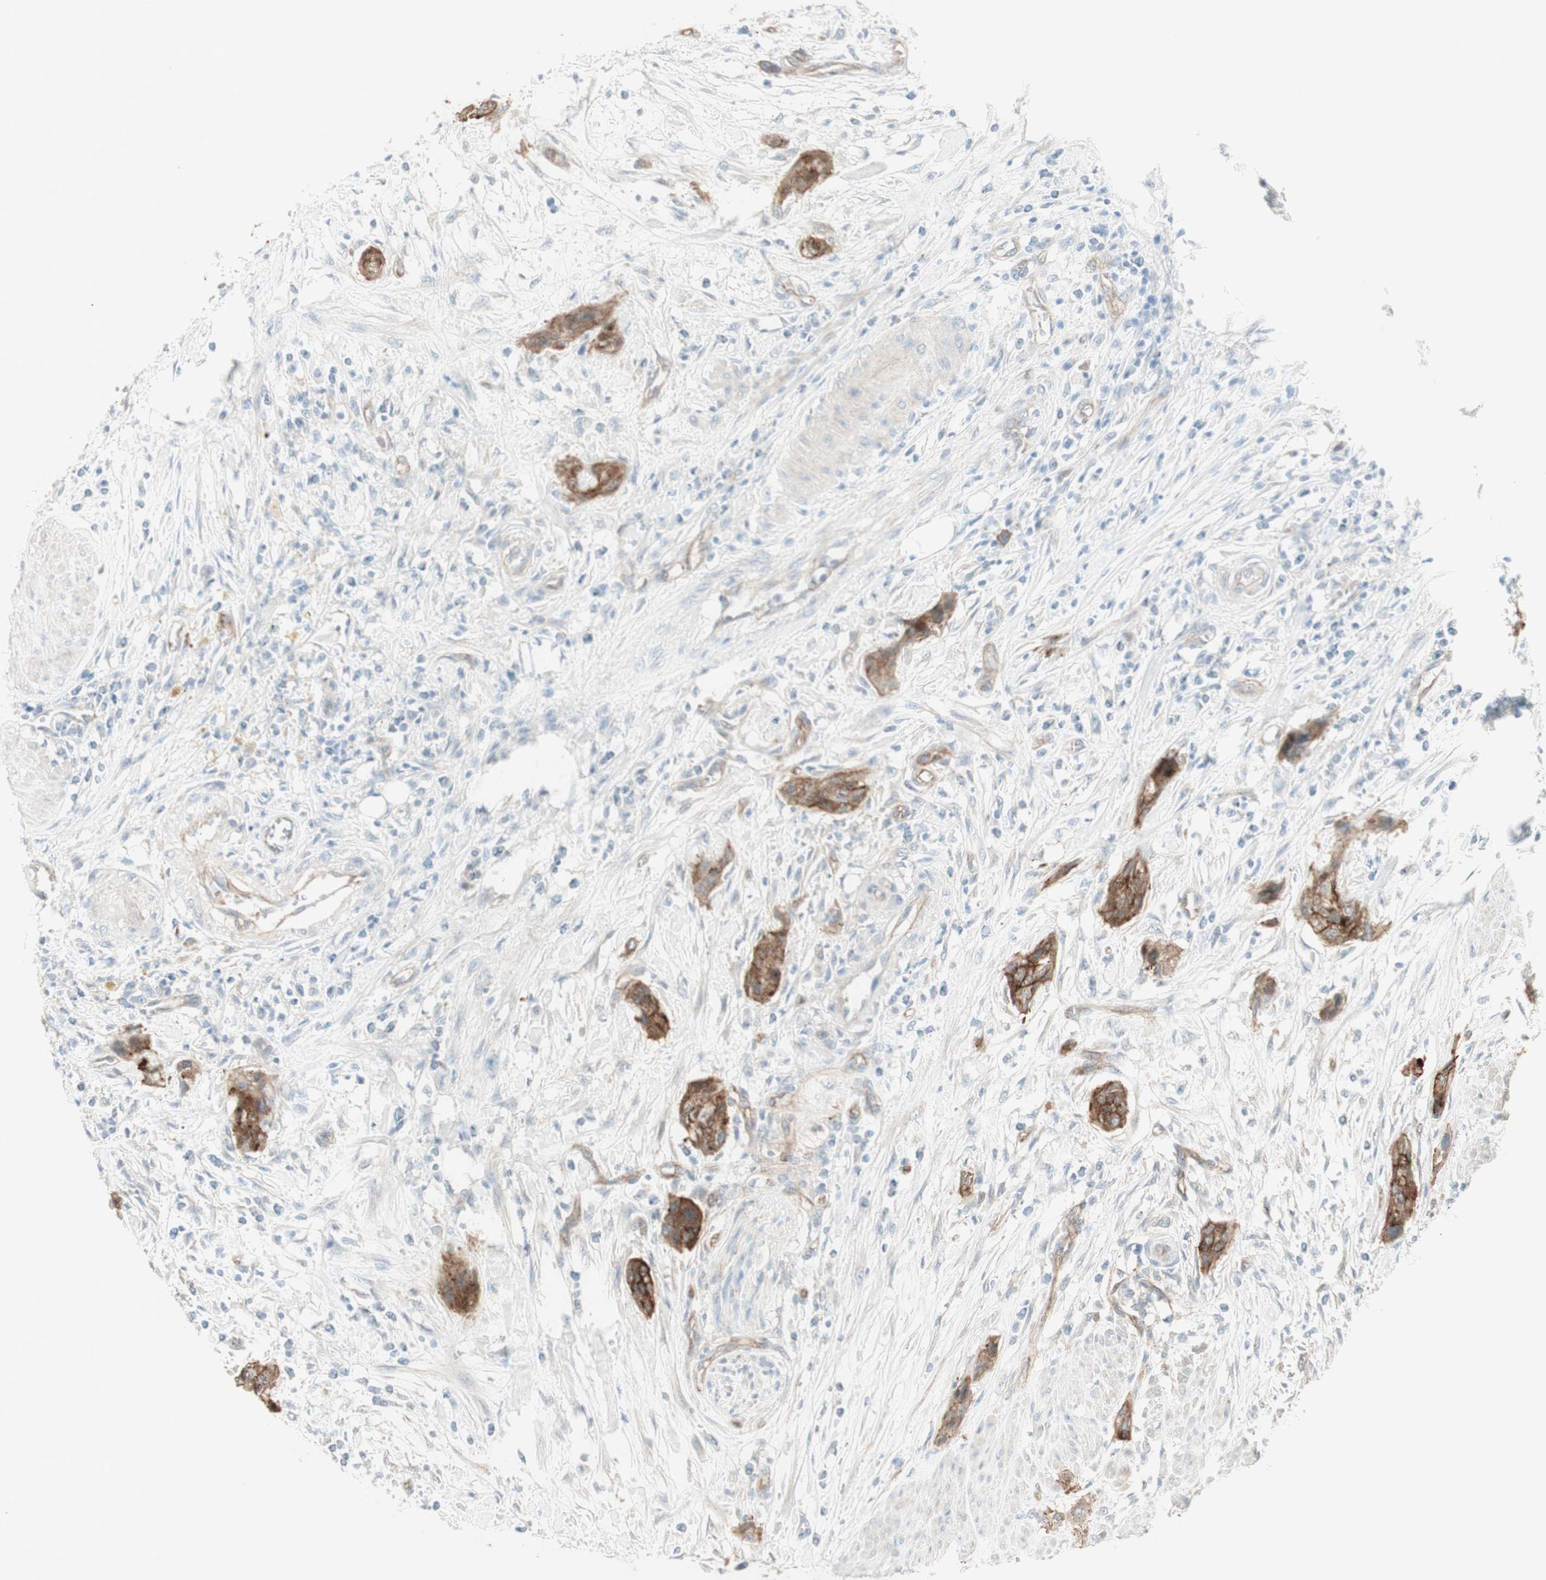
{"staining": {"intensity": "moderate", "quantity": "25%-75%", "location": "cytoplasmic/membranous"}, "tissue": "urothelial cancer", "cell_type": "Tumor cells", "image_type": "cancer", "snomed": [{"axis": "morphology", "description": "Urothelial carcinoma, High grade"}, {"axis": "topography", "description": "Urinary bladder"}], "caption": "Moderate cytoplasmic/membranous positivity is appreciated in approximately 25%-75% of tumor cells in high-grade urothelial carcinoma.", "gene": "MYO6", "patient": {"sex": "male", "age": 35}}